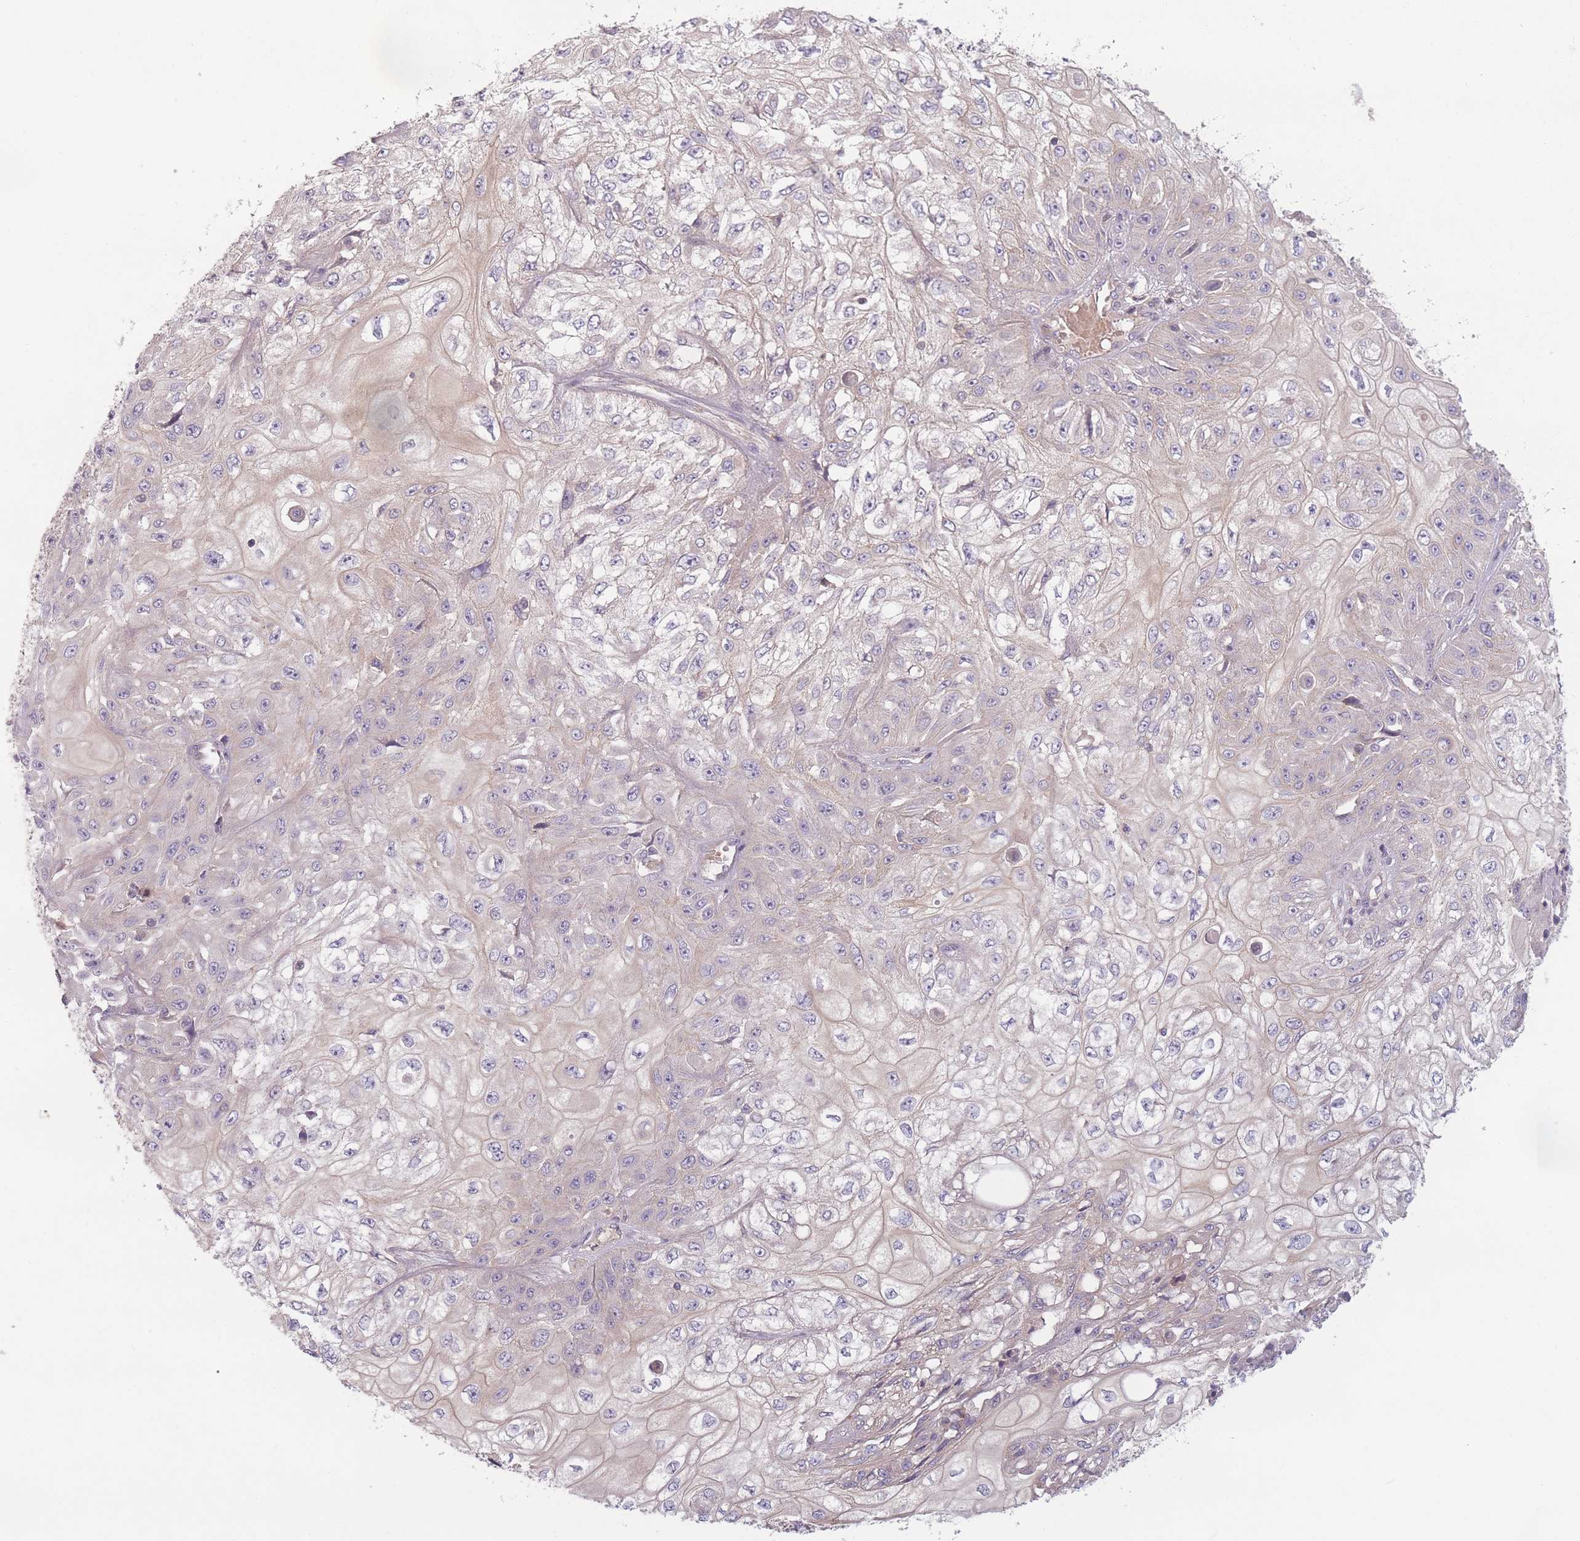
{"staining": {"intensity": "negative", "quantity": "none", "location": "none"}, "tissue": "skin cancer", "cell_type": "Tumor cells", "image_type": "cancer", "snomed": [{"axis": "morphology", "description": "Squamous cell carcinoma, NOS"}, {"axis": "morphology", "description": "Squamous cell carcinoma, metastatic, NOS"}, {"axis": "topography", "description": "Skin"}, {"axis": "topography", "description": "Lymph node"}], "caption": "This micrograph is of skin cancer stained with immunohistochemistry to label a protein in brown with the nuclei are counter-stained blue. There is no staining in tumor cells. (DAB immunohistochemistry (IHC) visualized using brightfield microscopy, high magnification).", "gene": "NT5DC2", "patient": {"sex": "male", "age": 75}}